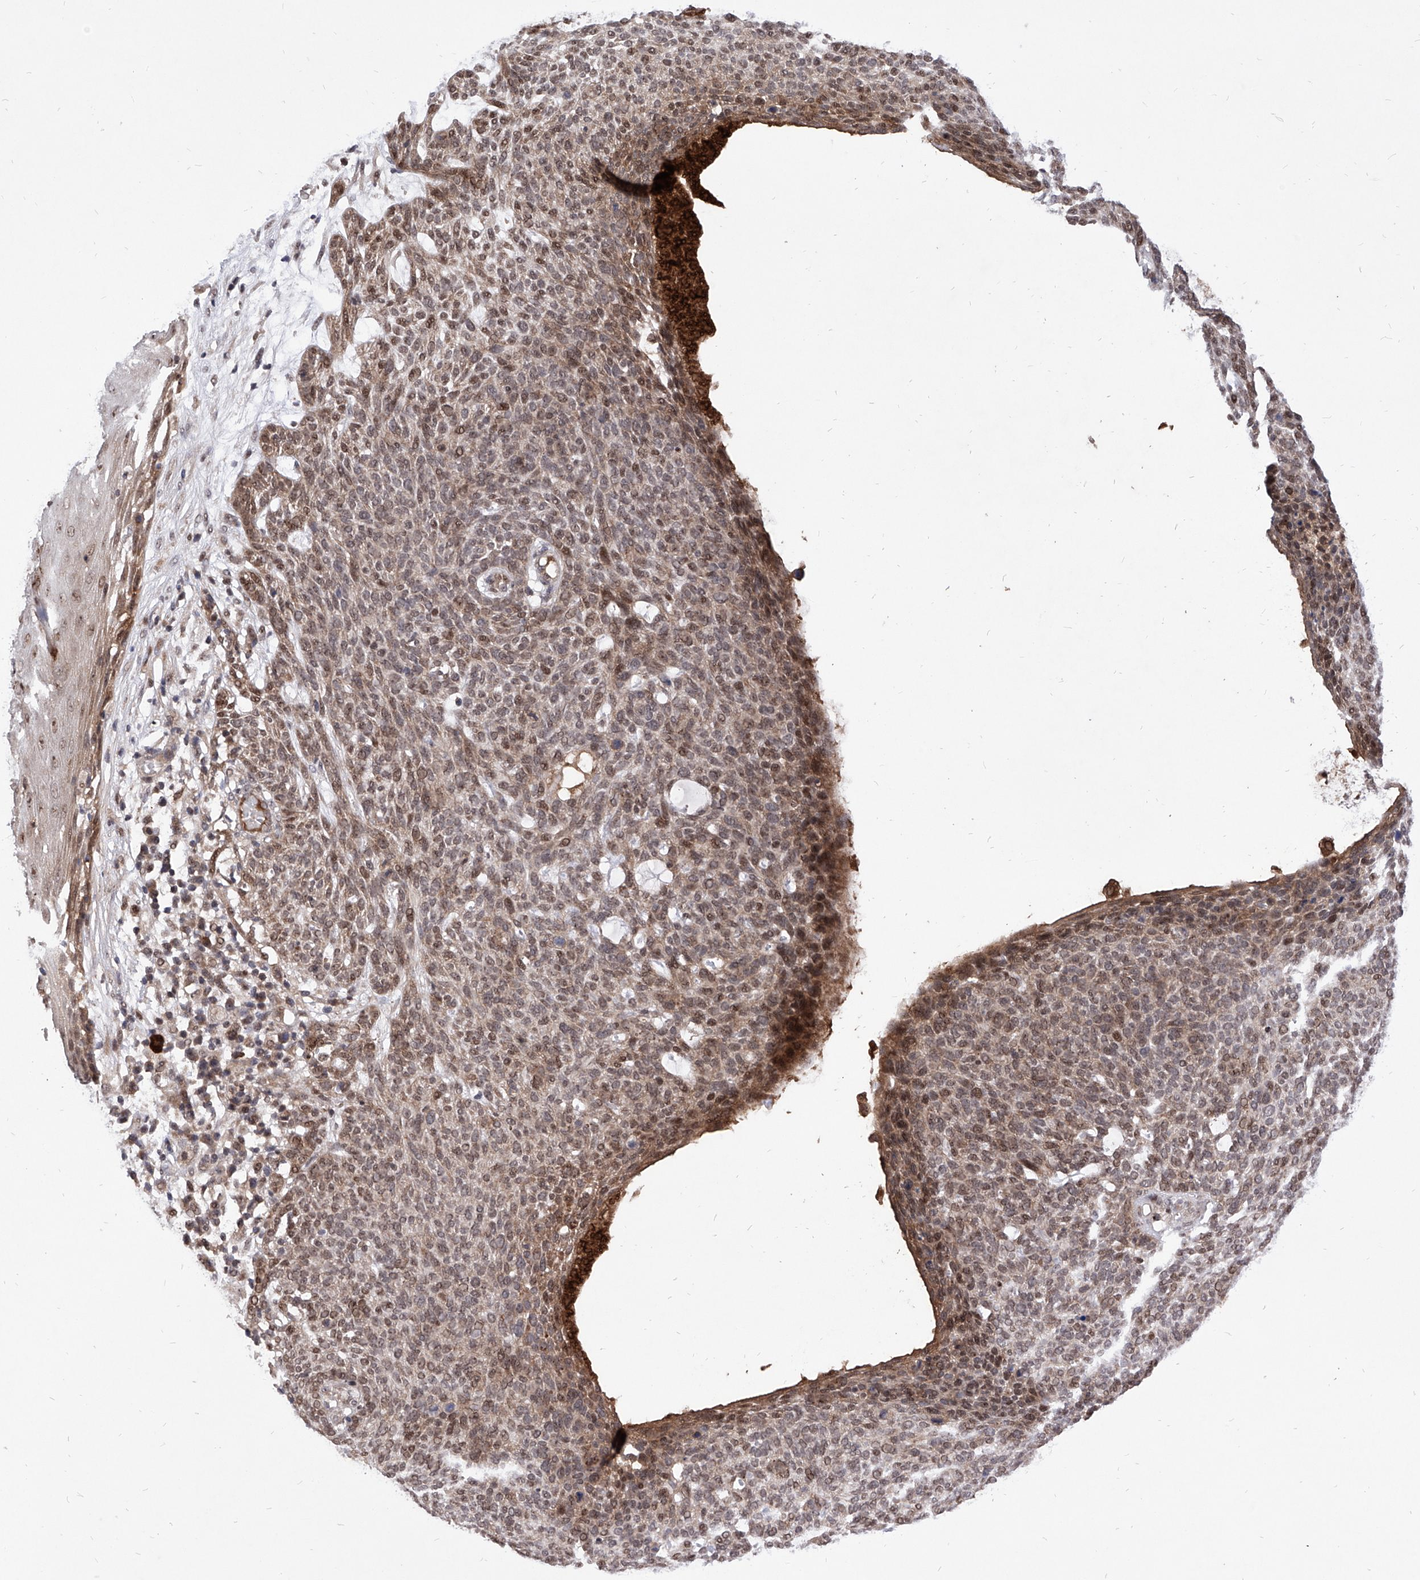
{"staining": {"intensity": "moderate", "quantity": ">75%", "location": "cytoplasmic/membranous,nuclear"}, "tissue": "skin cancer", "cell_type": "Tumor cells", "image_type": "cancer", "snomed": [{"axis": "morphology", "description": "Squamous cell carcinoma, NOS"}, {"axis": "topography", "description": "Skin"}], "caption": "Human skin cancer (squamous cell carcinoma) stained with a protein marker displays moderate staining in tumor cells.", "gene": "LGR4", "patient": {"sex": "female", "age": 90}}